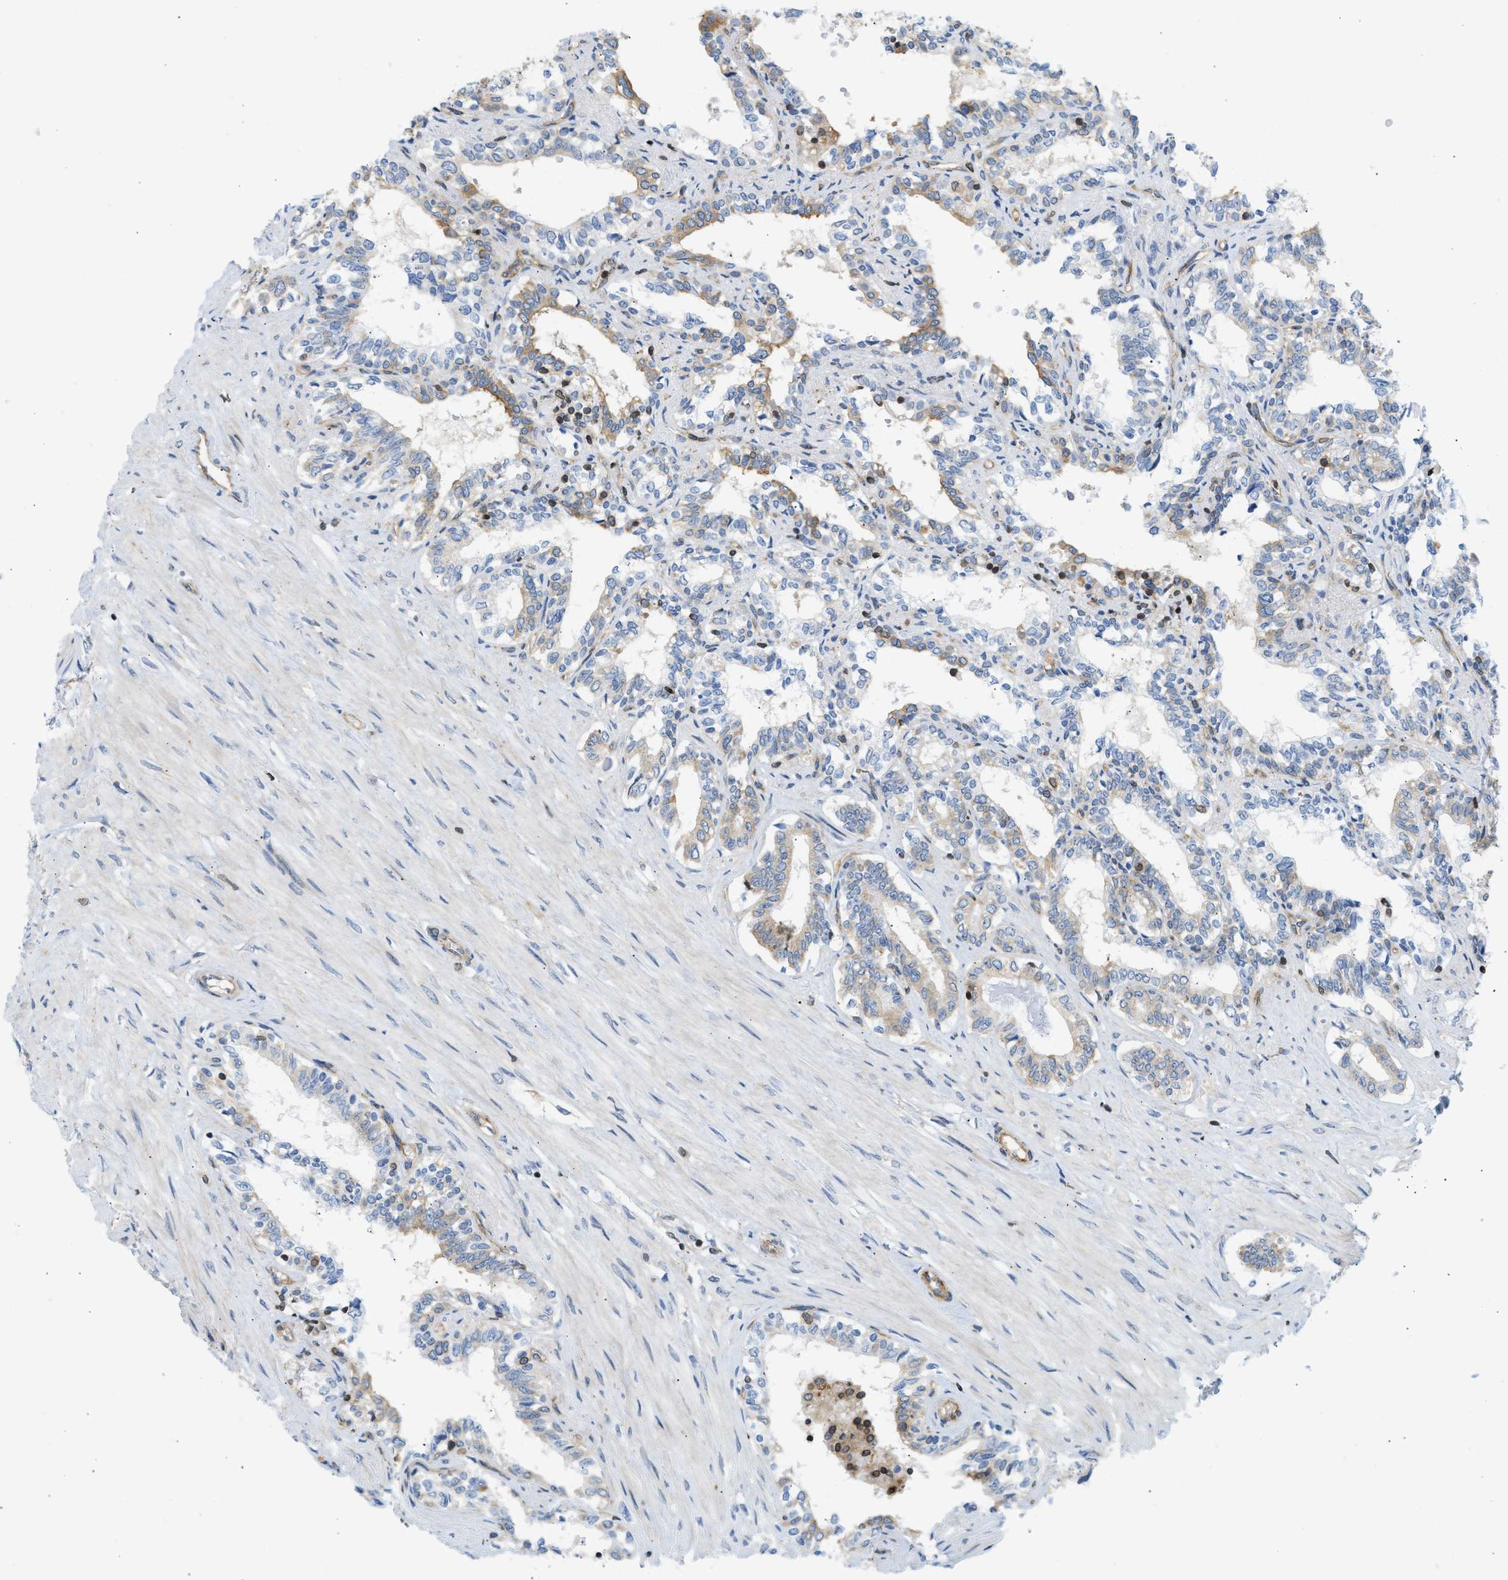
{"staining": {"intensity": "moderate", "quantity": "25%-75%", "location": "cytoplasmic/membranous"}, "tissue": "seminal vesicle", "cell_type": "Glandular cells", "image_type": "normal", "snomed": [{"axis": "morphology", "description": "Normal tissue, NOS"}, {"axis": "morphology", "description": "Adenocarcinoma, High grade"}, {"axis": "topography", "description": "Prostate"}, {"axis": "topography", "description": "Seminal veicle"}], "caption": "IHC of benign human seminal vesicle displays medium levels of moderate cytoplasmic/membranous expression in about 25%-75% of glandular cells.", "gene": "STRN", "patient": {"sex": "male", "age": 55}}